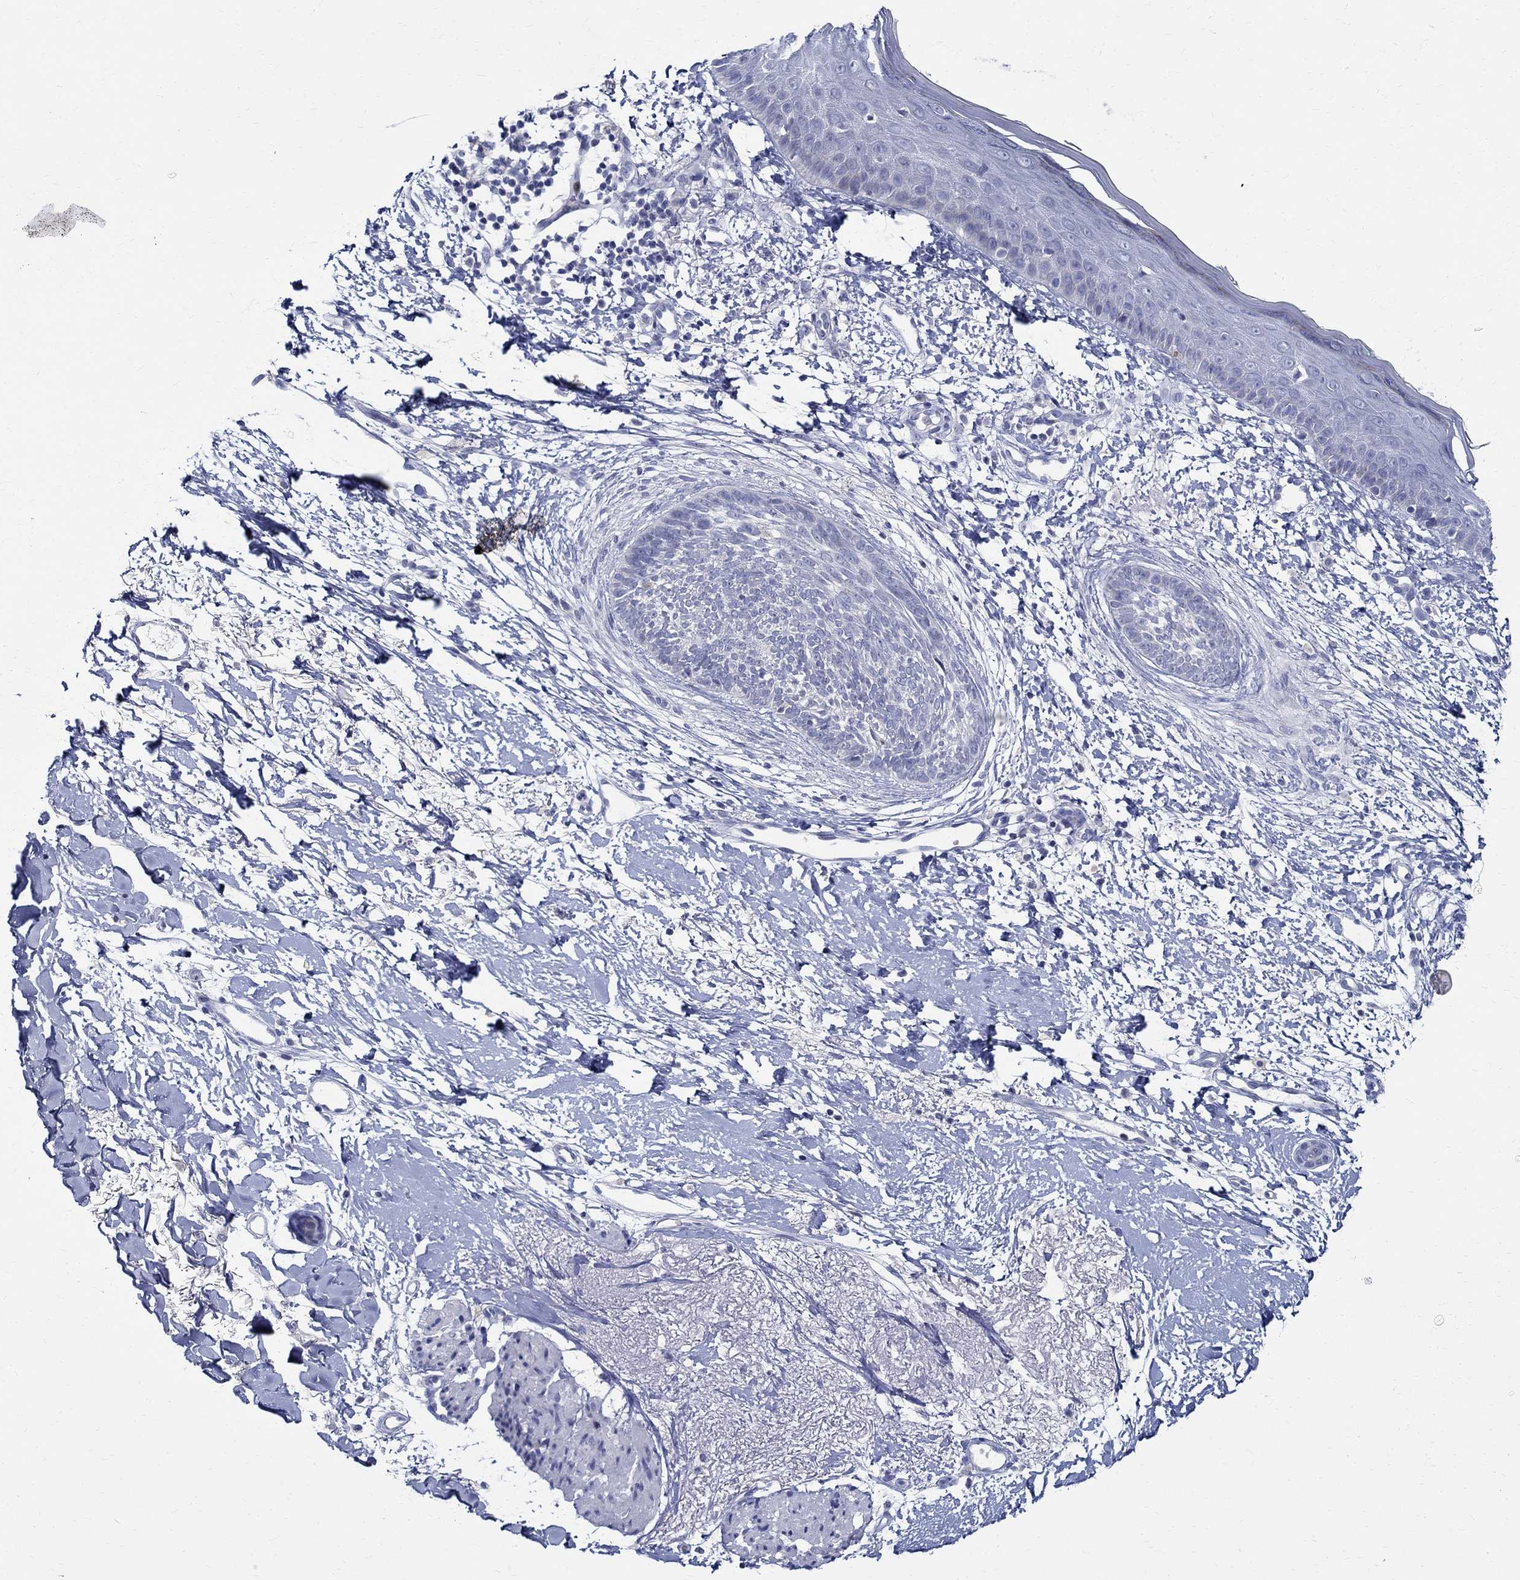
{"staining": {"intensity": "negative", "quantity": "none", "location": "none"}, "tissue": "skin cancer", "cell_type": "Tumor cells", "image_type": "cancer", "snomed": [{"axis": "morphology", "description": "Normal tissue, NOS"}, {"axis": "morphology", "description": "Basal cell carcinoma"}, {"axis": "topography", "description": "Skin"}], "caption": "Tumor cells are negative for protein expression in human skin basal cell carcinoma.", "gene": "CETN1", "patient": {"sex": "male", "age": 84}}